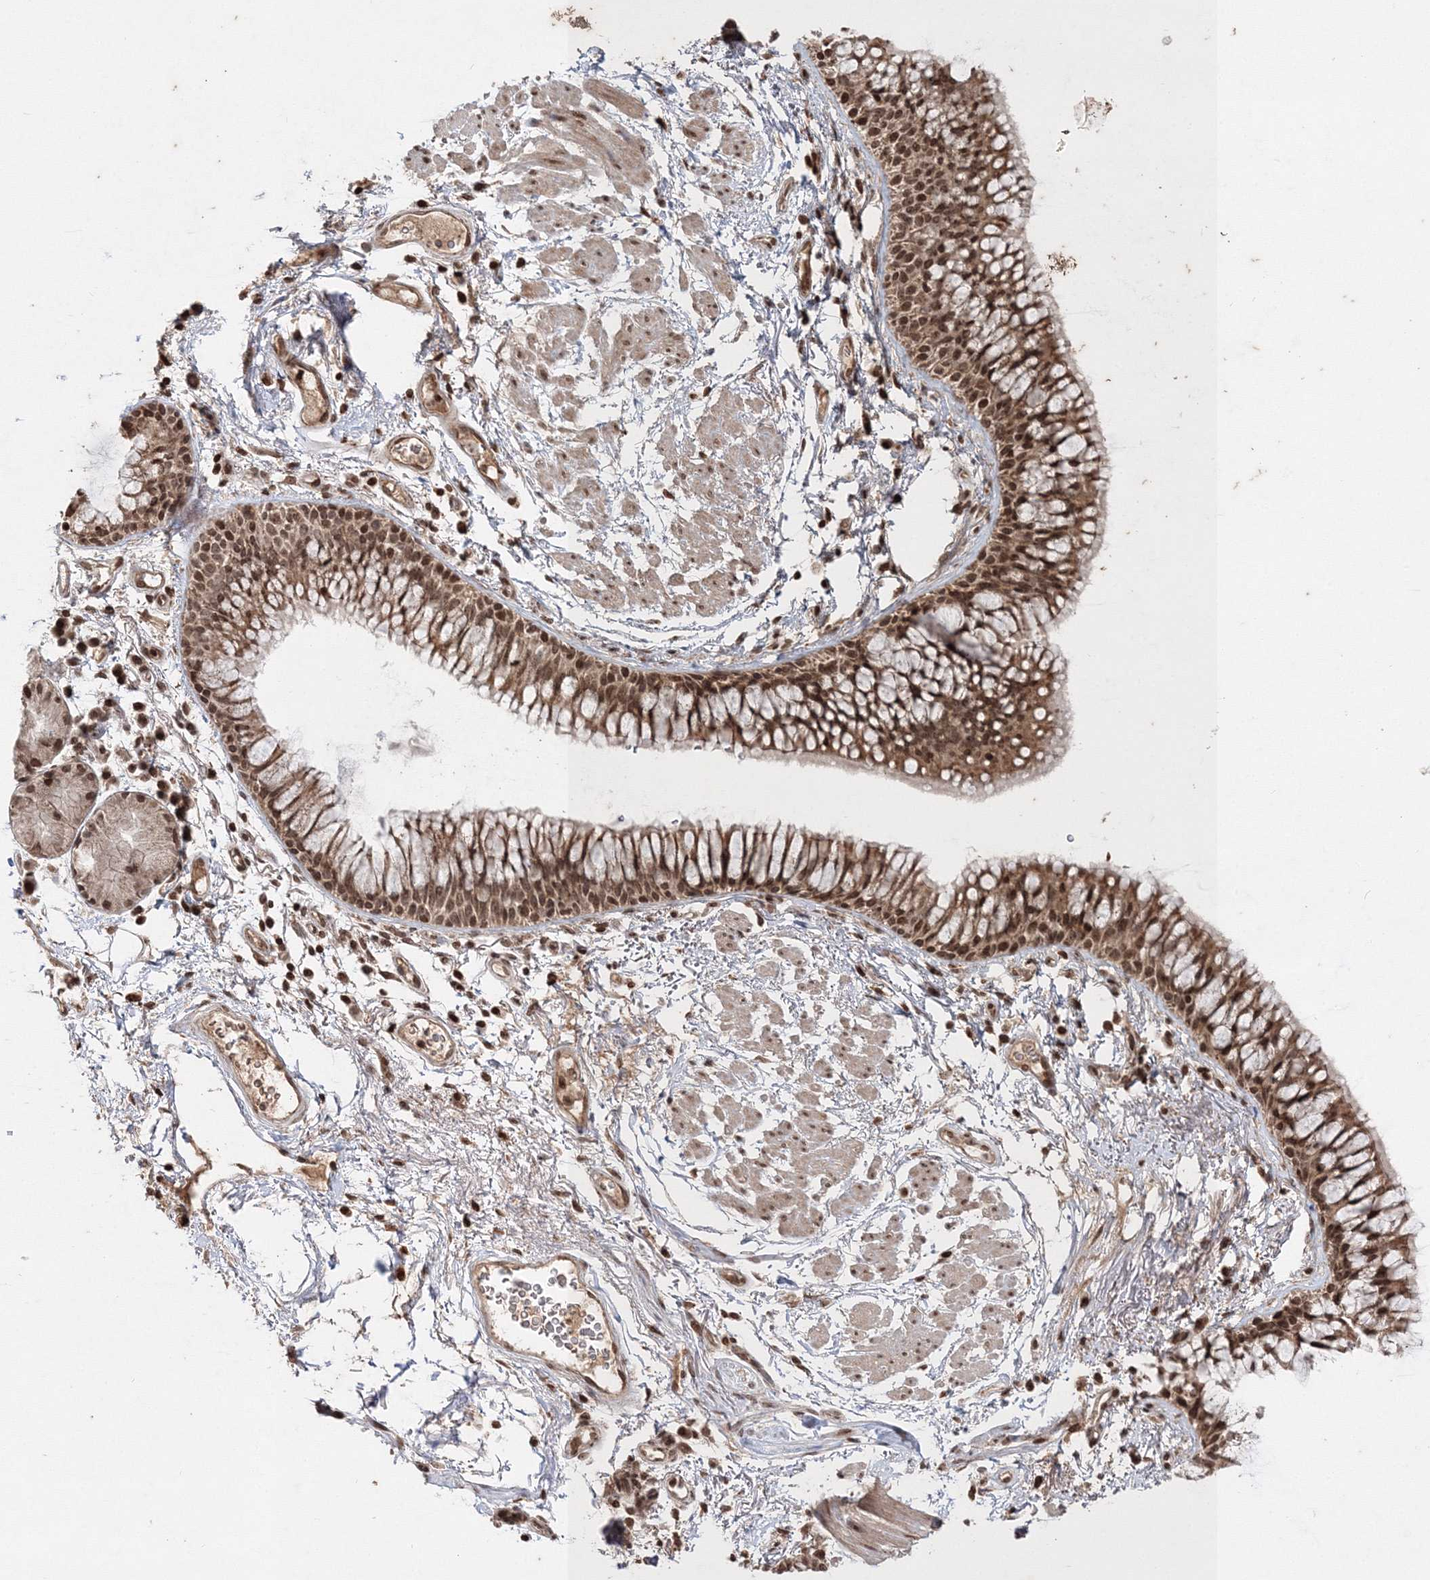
{"staining": {"intensity": "moderate", "quantity": ">75%", "location": "cytoplasmic/membranous,nuclear"}, "tissue": "bronchus", "cell_type": "Respiratory epithelial cells", "image_type": "normal", "snomed": [{"axis": "morphology", "description": "Normal tissue, NOS"}, {"axis": "topography", "description": "Cartilage tissue"}, {"axis": "topography", "description": "Bronchus"}], "caption": "Immunohistochemistry photomicrograph of unremarkable human bronchus stained for a protein (brown), which demonstrates medium levels of moderate cytoplasmic/membranous,nuclear positivity in about >75% of respiratory epithelial cells.", "gene": "CARM1", "patient": {"sex": "female", "age": 73}}